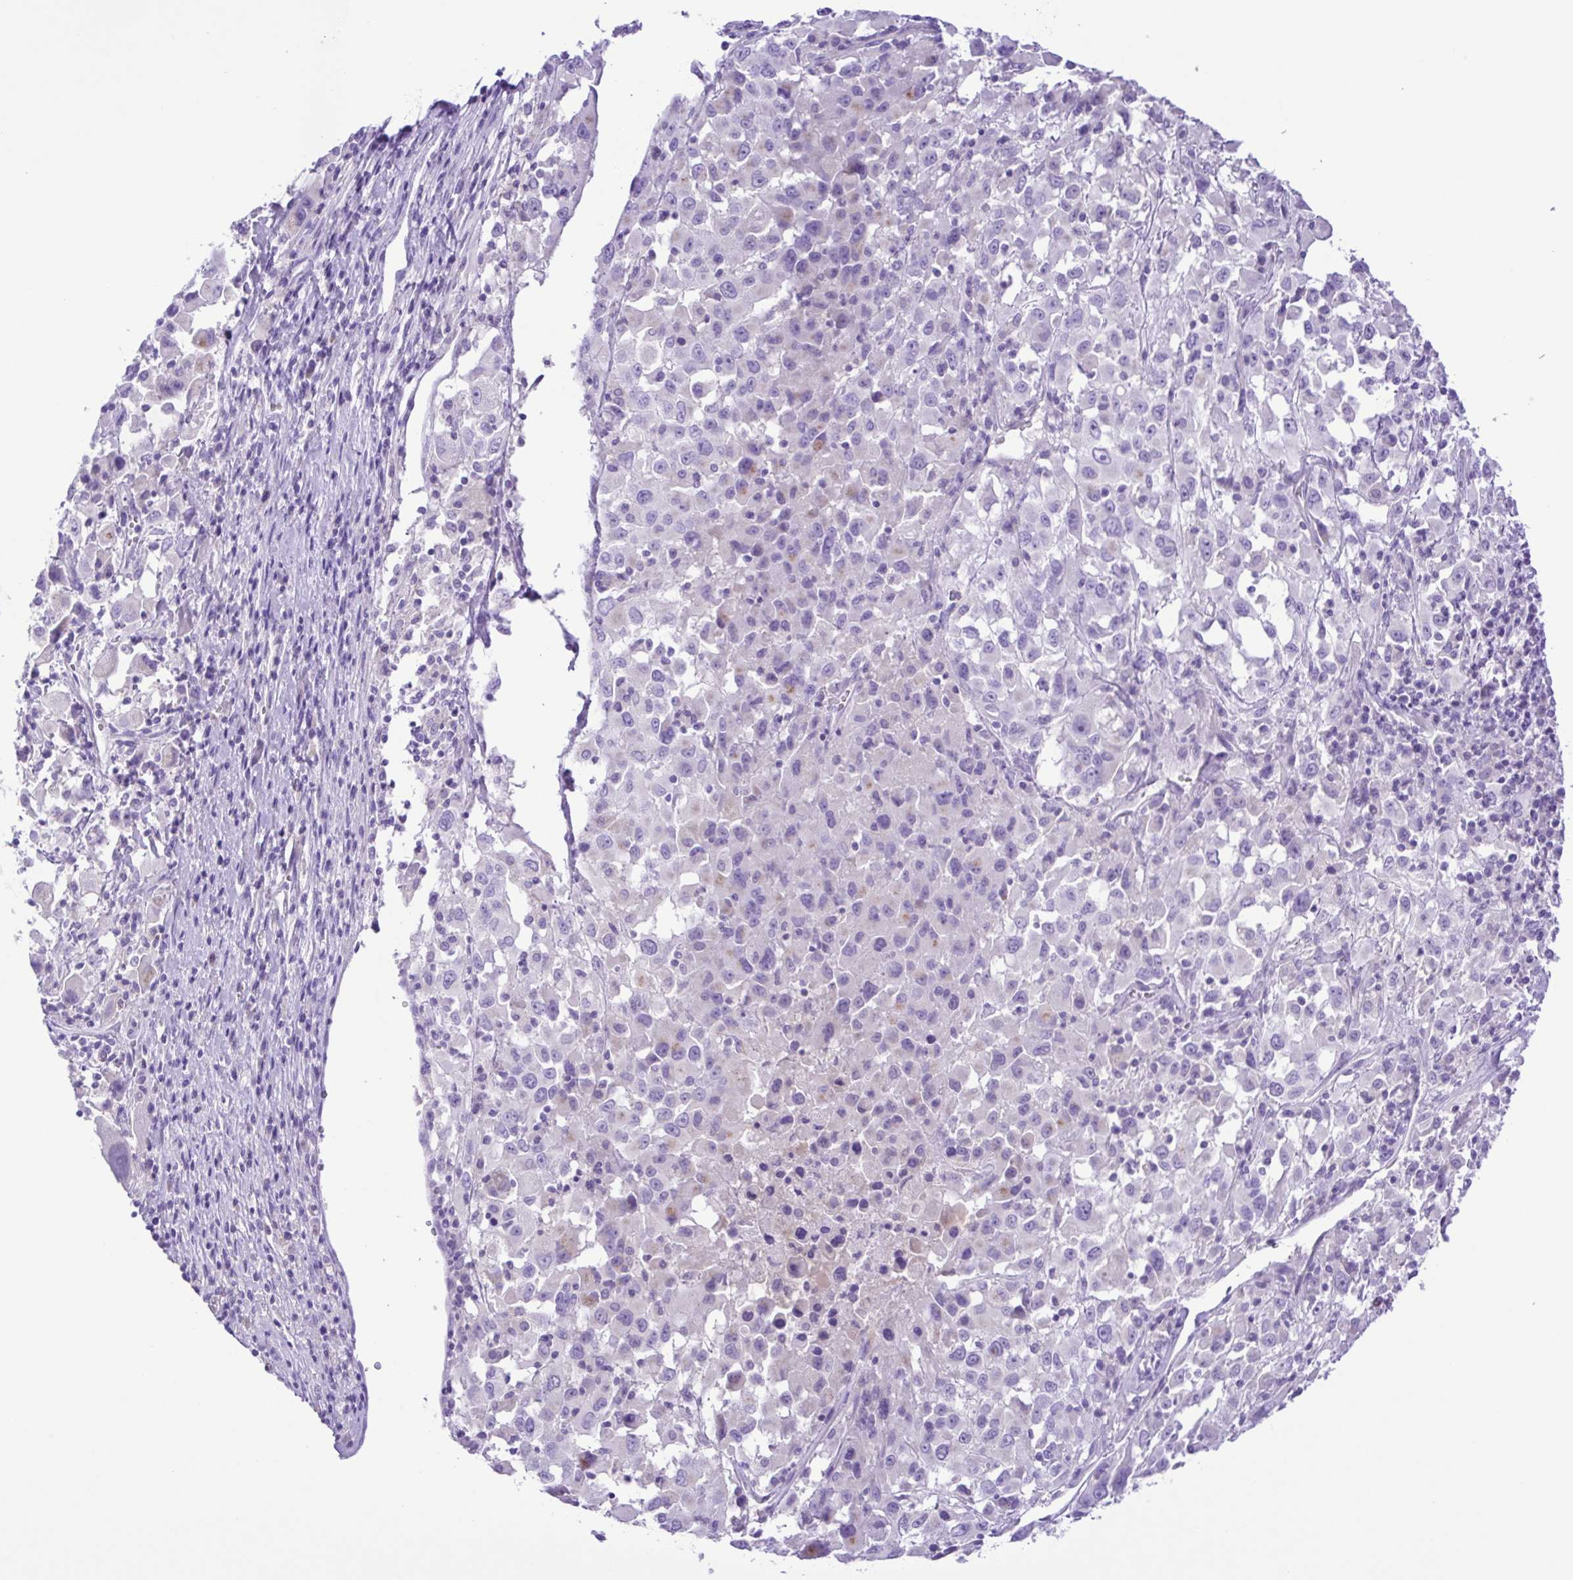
{"staining": {"intensity": "negative", "quantity": "none", "location": "none"}, "tissue": "melanoma", "cell_type": "Tumor cells", "image_type": "cancer", "snomed": [{"axis": "morphology", "description": "Malignant melanoma, Metastatic site"}, {"axis": "topography", "description": "Soft tissue"}], "caption": "DAB (3,3'-diaminobenzidine) immunohistochemical staining of malignant melanoma (metastatic site) displays no significant positivity in tumor cells.", "gene": "SYT1", "patient": {"sex": "male", "age": 50}}